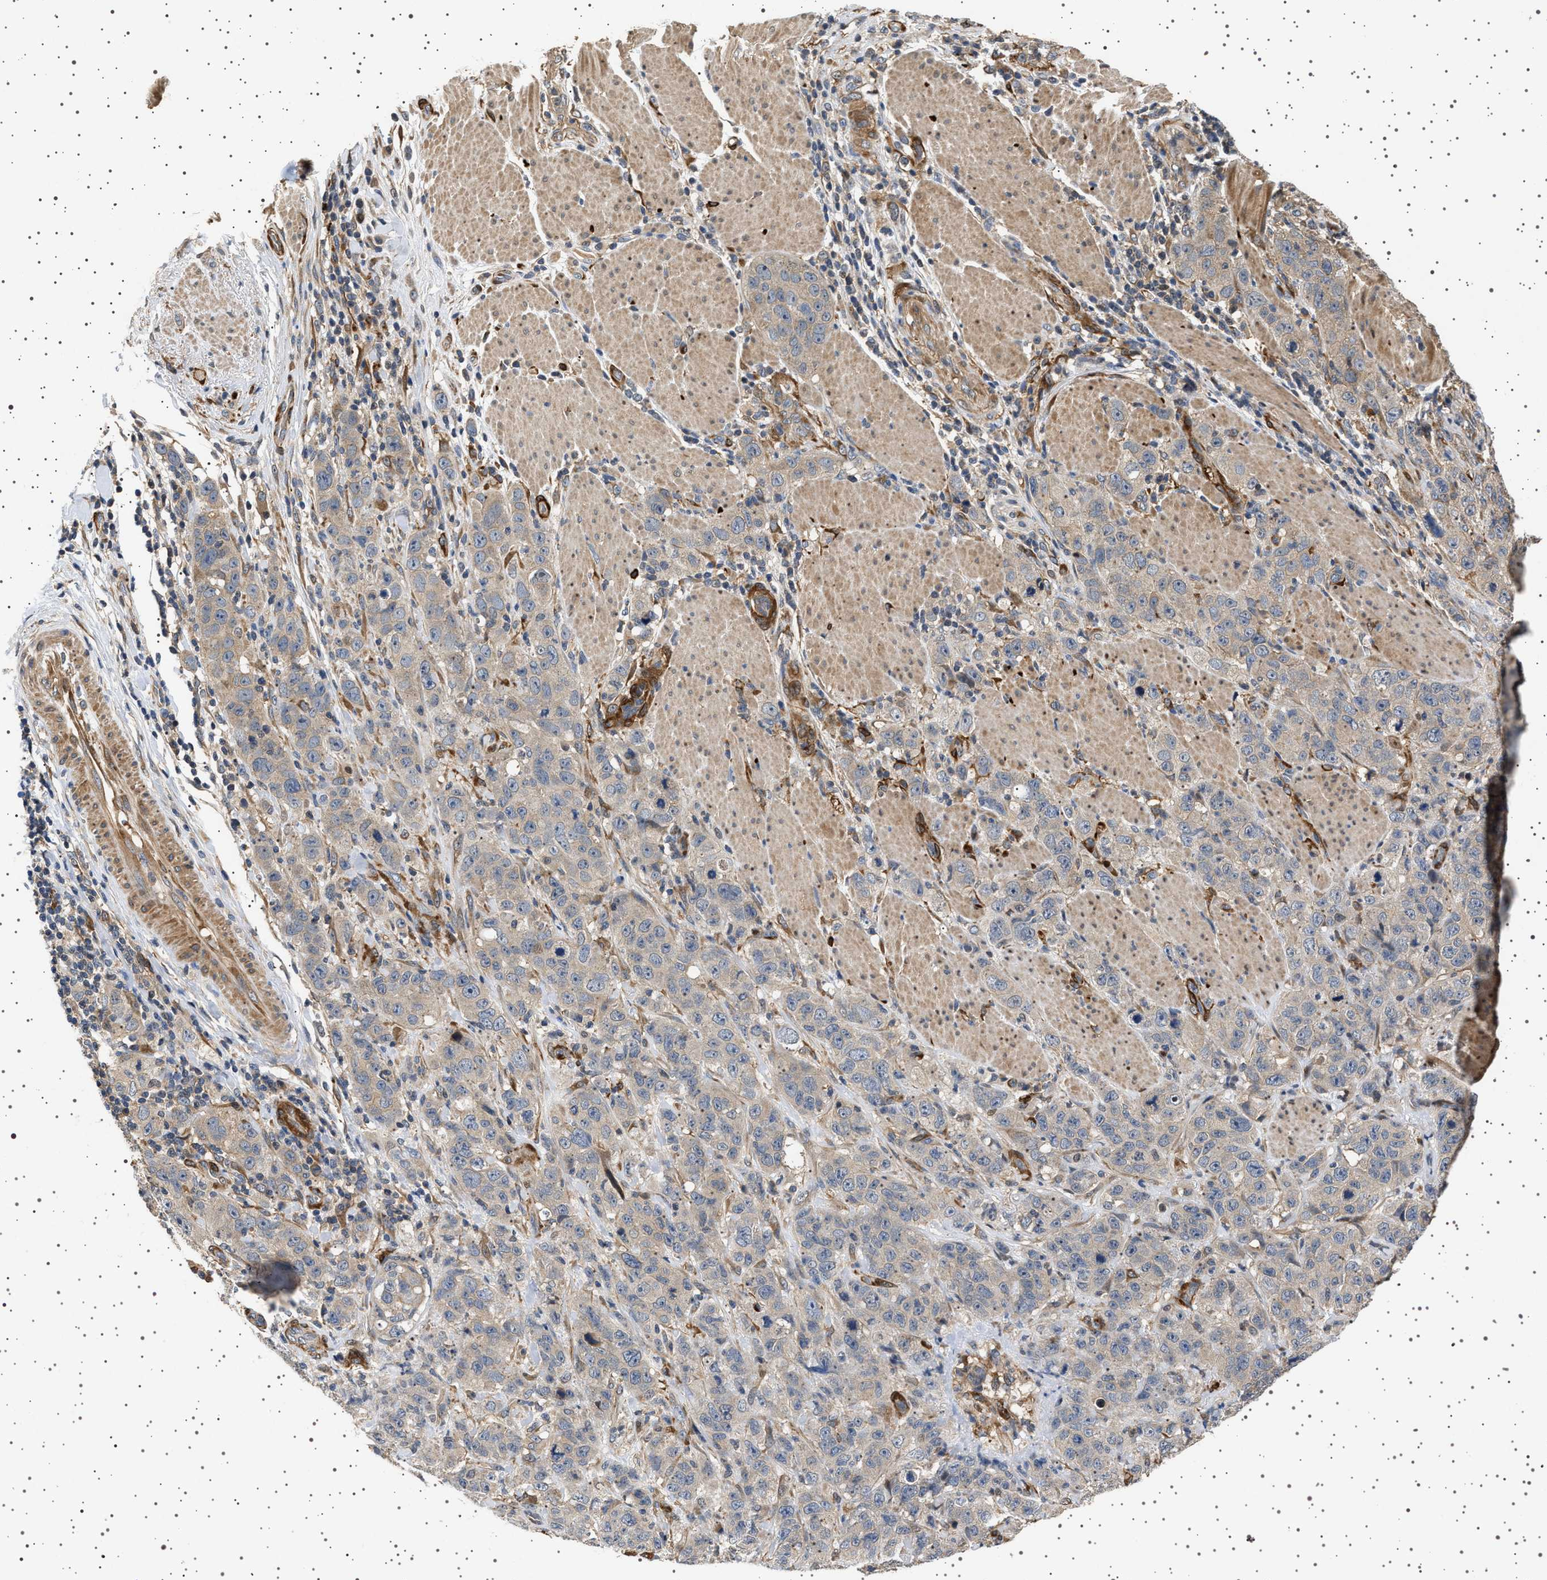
{"staining": {"intensity": "negative", "quantity": "none", "location": "none"}, "tissue": "stomach cancer", "cell_type": "Tumor cells", "image_type": "cancer", "snomed": [{"axis": "morphology", "description": "Adenocarcinoma, NOS"}, {"axis": "topography", "description": "Stomach"}], "caption": "Tumor cells are negative for protein expression in human adenocarcinoma (stomach).", "gene": "GUCY1B1", "patient": {"sex": "male", "age": 48}}